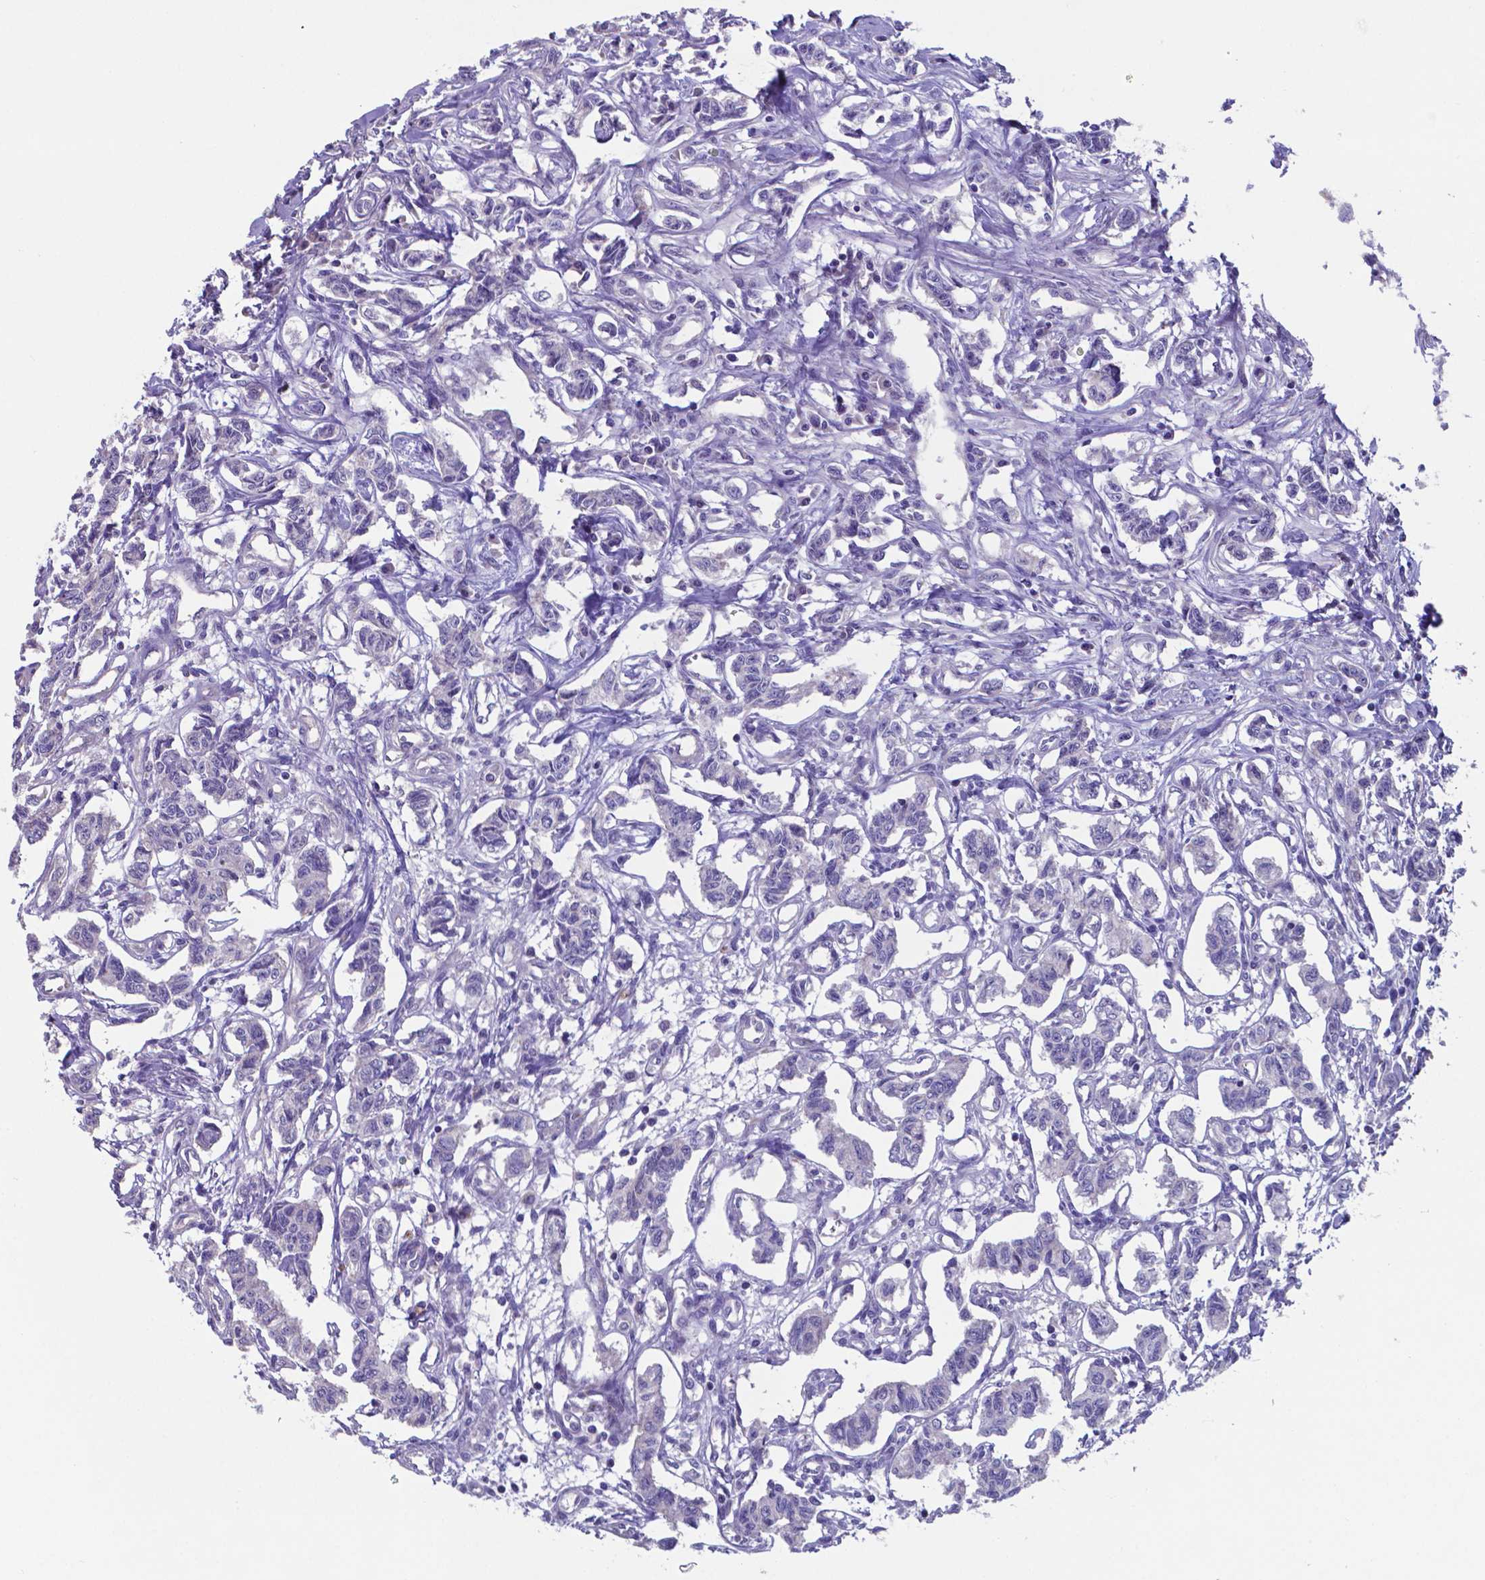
{"staining": {"intensity": "negative", "quantity": "none", "location": "none"}, "tissue": "carcinoid", "cell_type": "Tumor cells", "image_type": "cancer", "snomed": [{"axis": "morphology", "description": "Carcinoid, malignant, NOS"}, {"axis": "topography", "description": "Kidney"}], "caption": "Tumor cells are negative for brown protein staining in malignant carcinoid.", "gene": "TYRO3", "patient": {"sex": "female", "age": 41}}